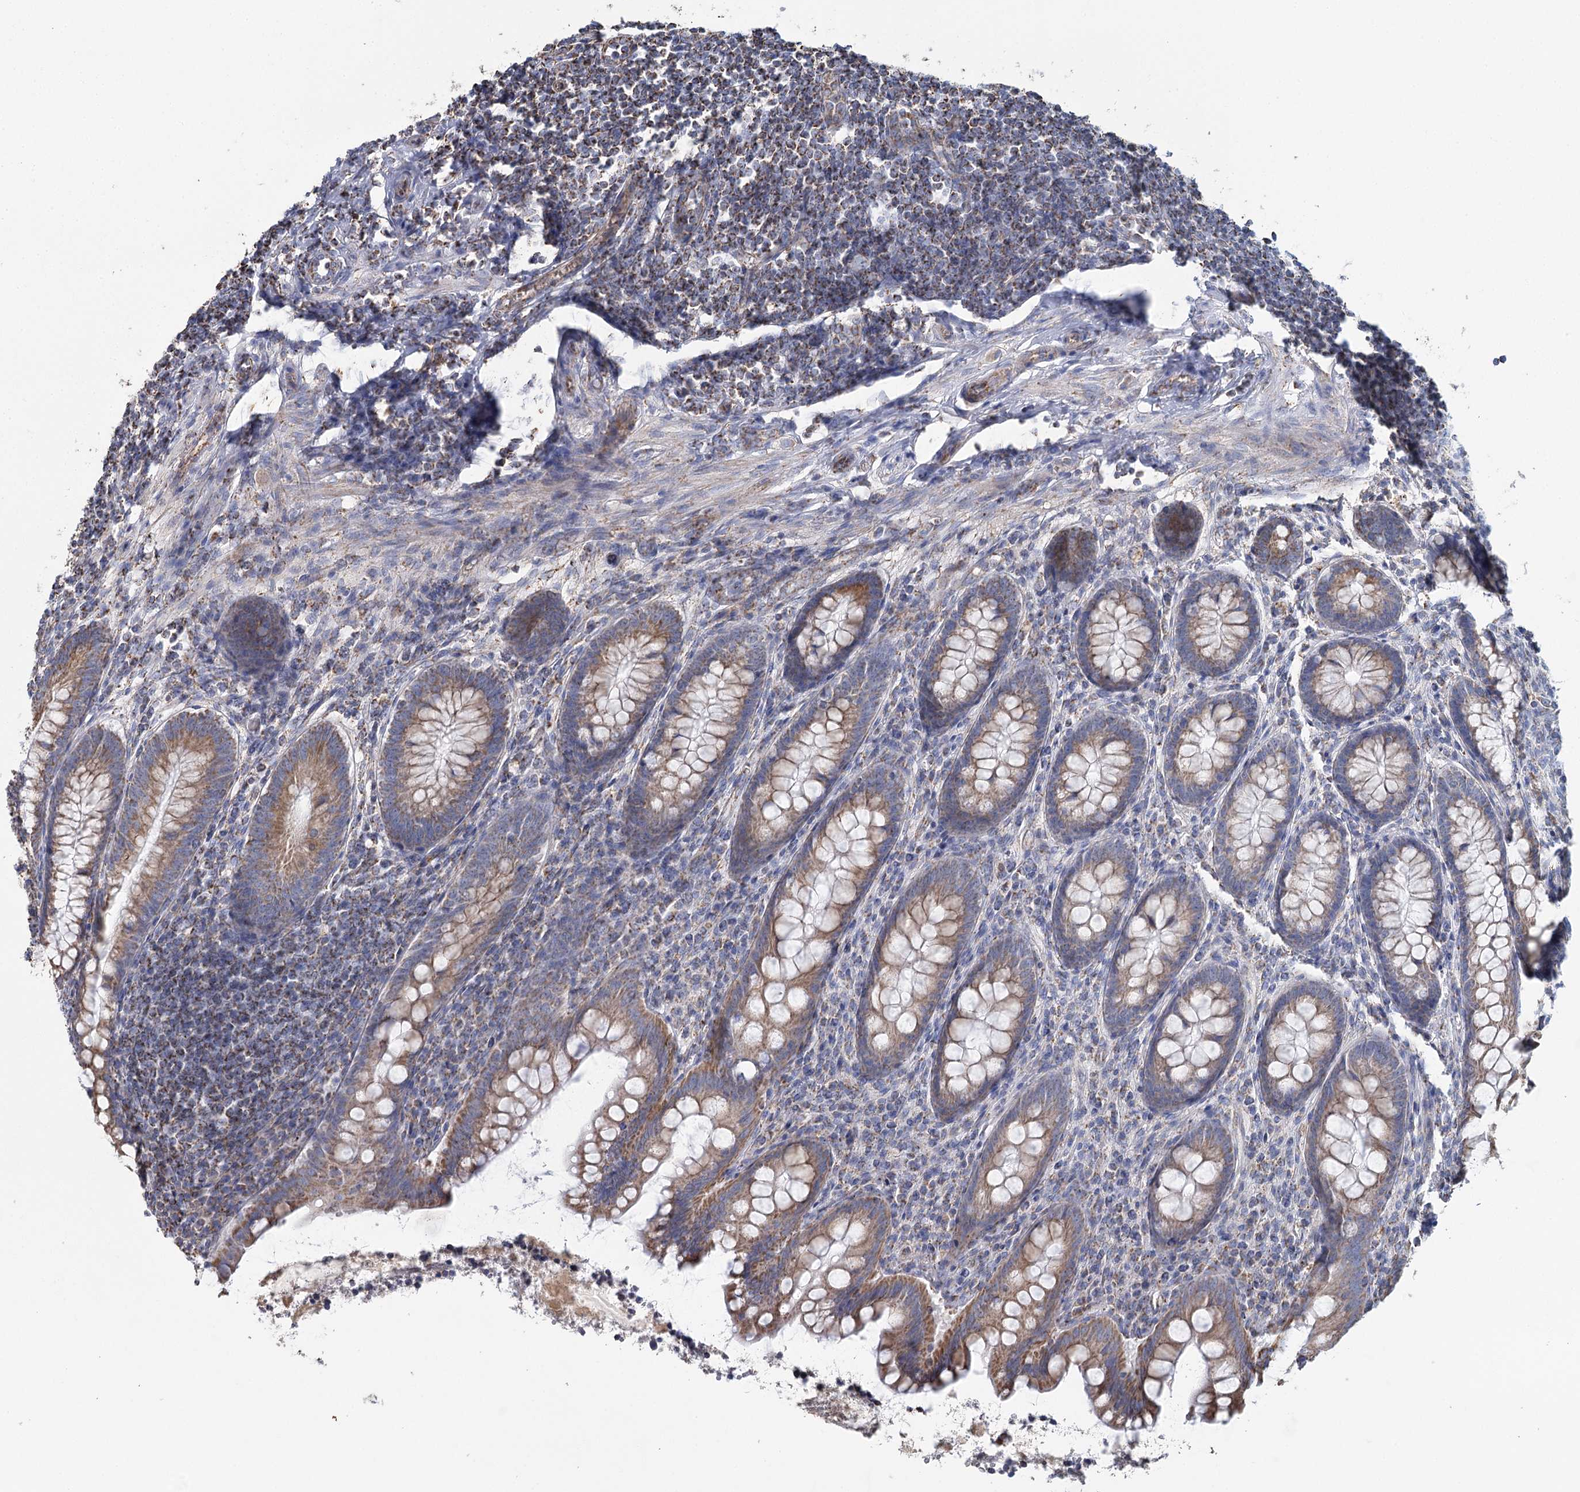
{"staining": {"intensity": "moderate", "quantity": ">75%", "location": "cytoplasmic/membranous"}, "tissue": "appendix", "cell_type": "Glandular cells", "image_type": "normal", "snomed": [{"axis": "morphology", "description": "Normal tissue, NOS"}, {"axis": "topography", "description": "Appendix"}], "caption": "Immunohistochemistry image of unremarkable appendix: appendix stained using IHC shows medium levels of moderate protein expression localized specifically in the cytoplasmic/membranous of glandular cells, appearing as a cytoplasmic/membranous brown color.", "gene": "MRPL44", "patient": {"sex": "female", "age": 33}}